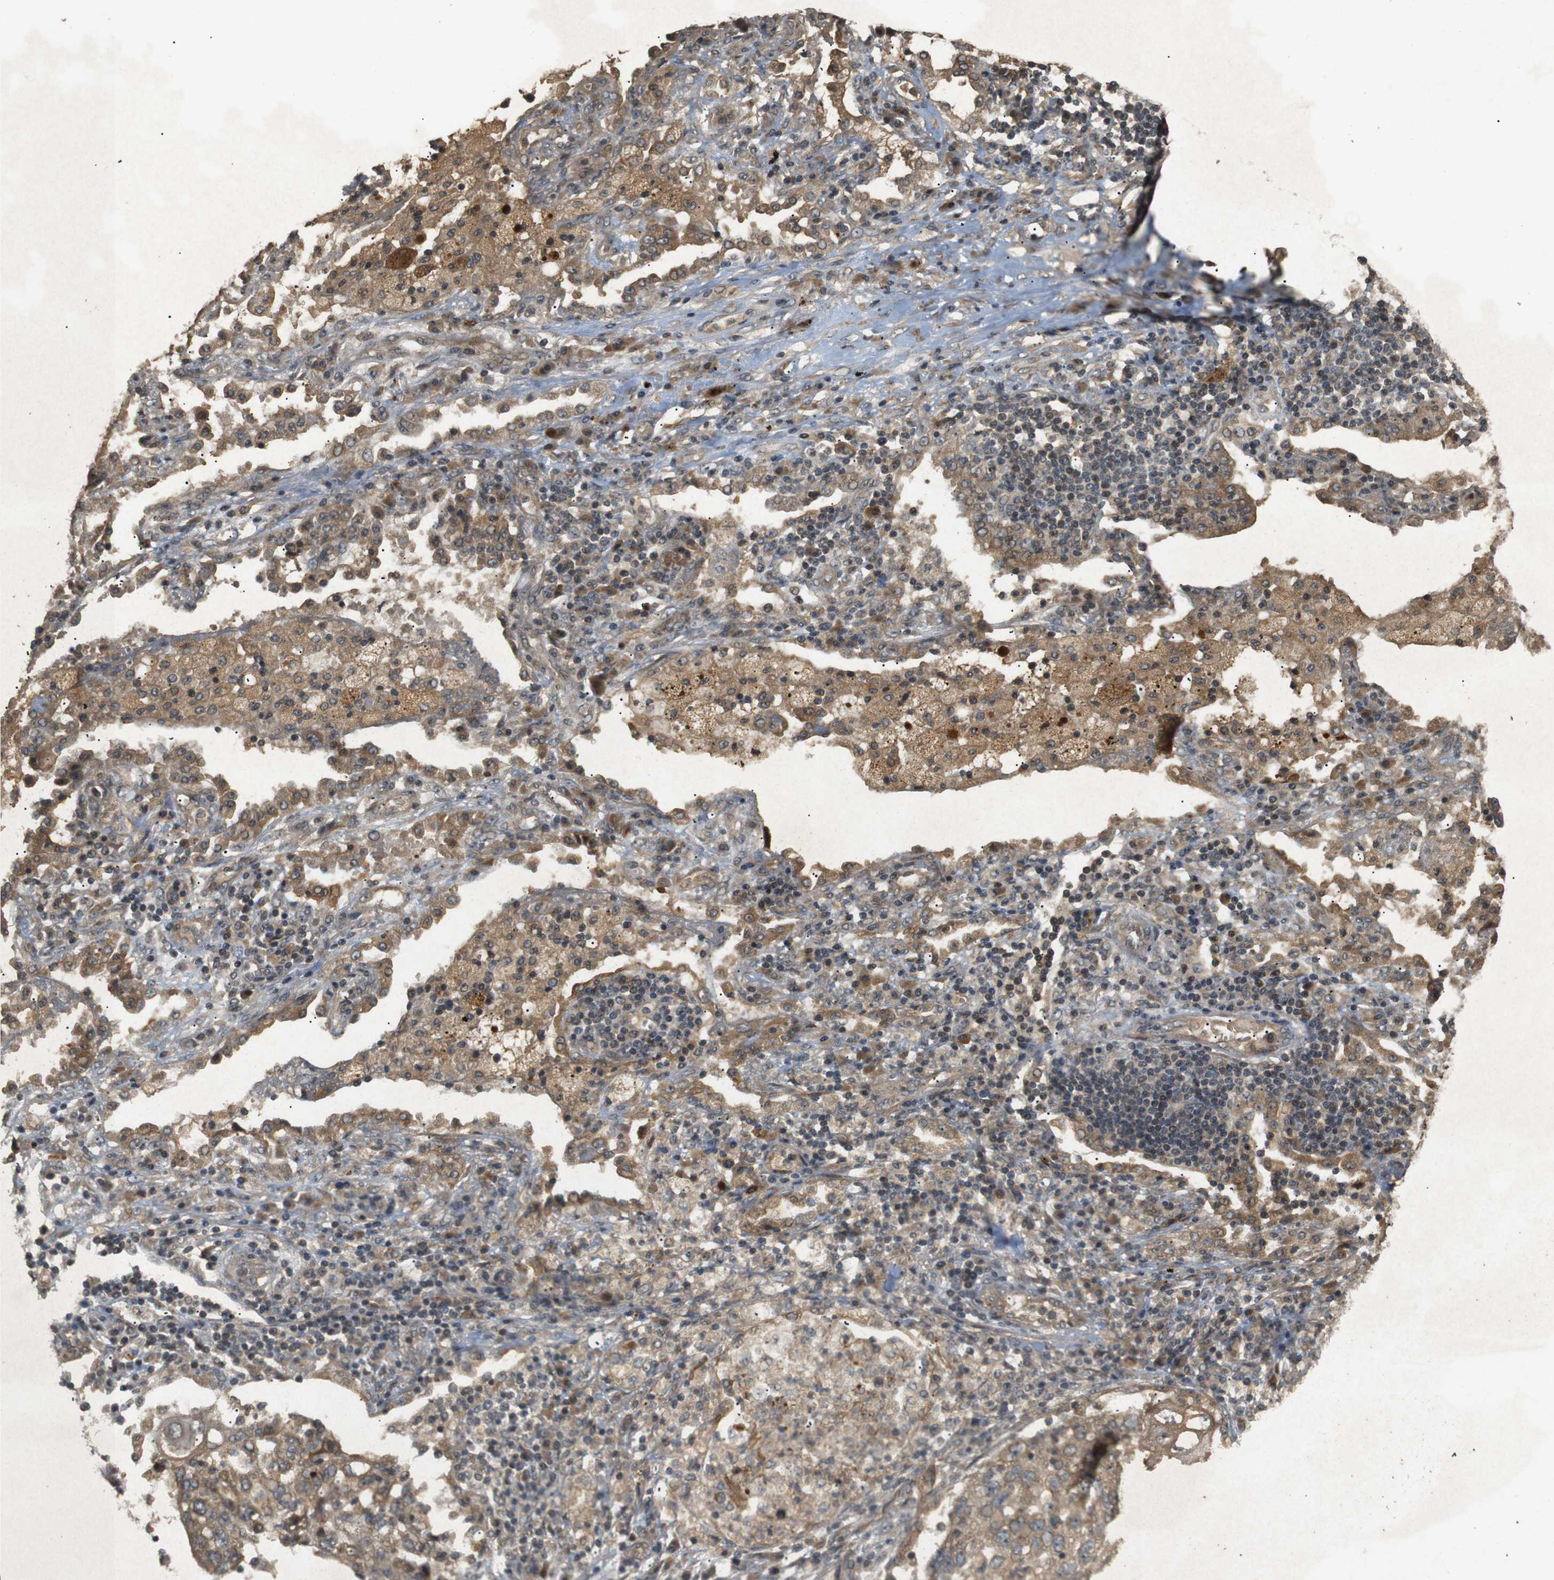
{"staining": {"intensity": "moderate", "quantity": ">75%", "location": "cytoplasmic/membranous"}, "tissue": "lung cancer", "cell_type": "Tumor cells", "image_type": "cancer", "snomed": [{"axis": "morphology", "description": "Squamous cell carcinoma, NOS"}, {"axis": "topography", "description": "Lung"}], "caption": "Protein expression analysis of human lung cancer reveals moderate cytoplasmic/membranous positivity in approximately >75% of tumor cells.", "gene": "TAP1", "patient": {"sex": "female", "age": 63}}